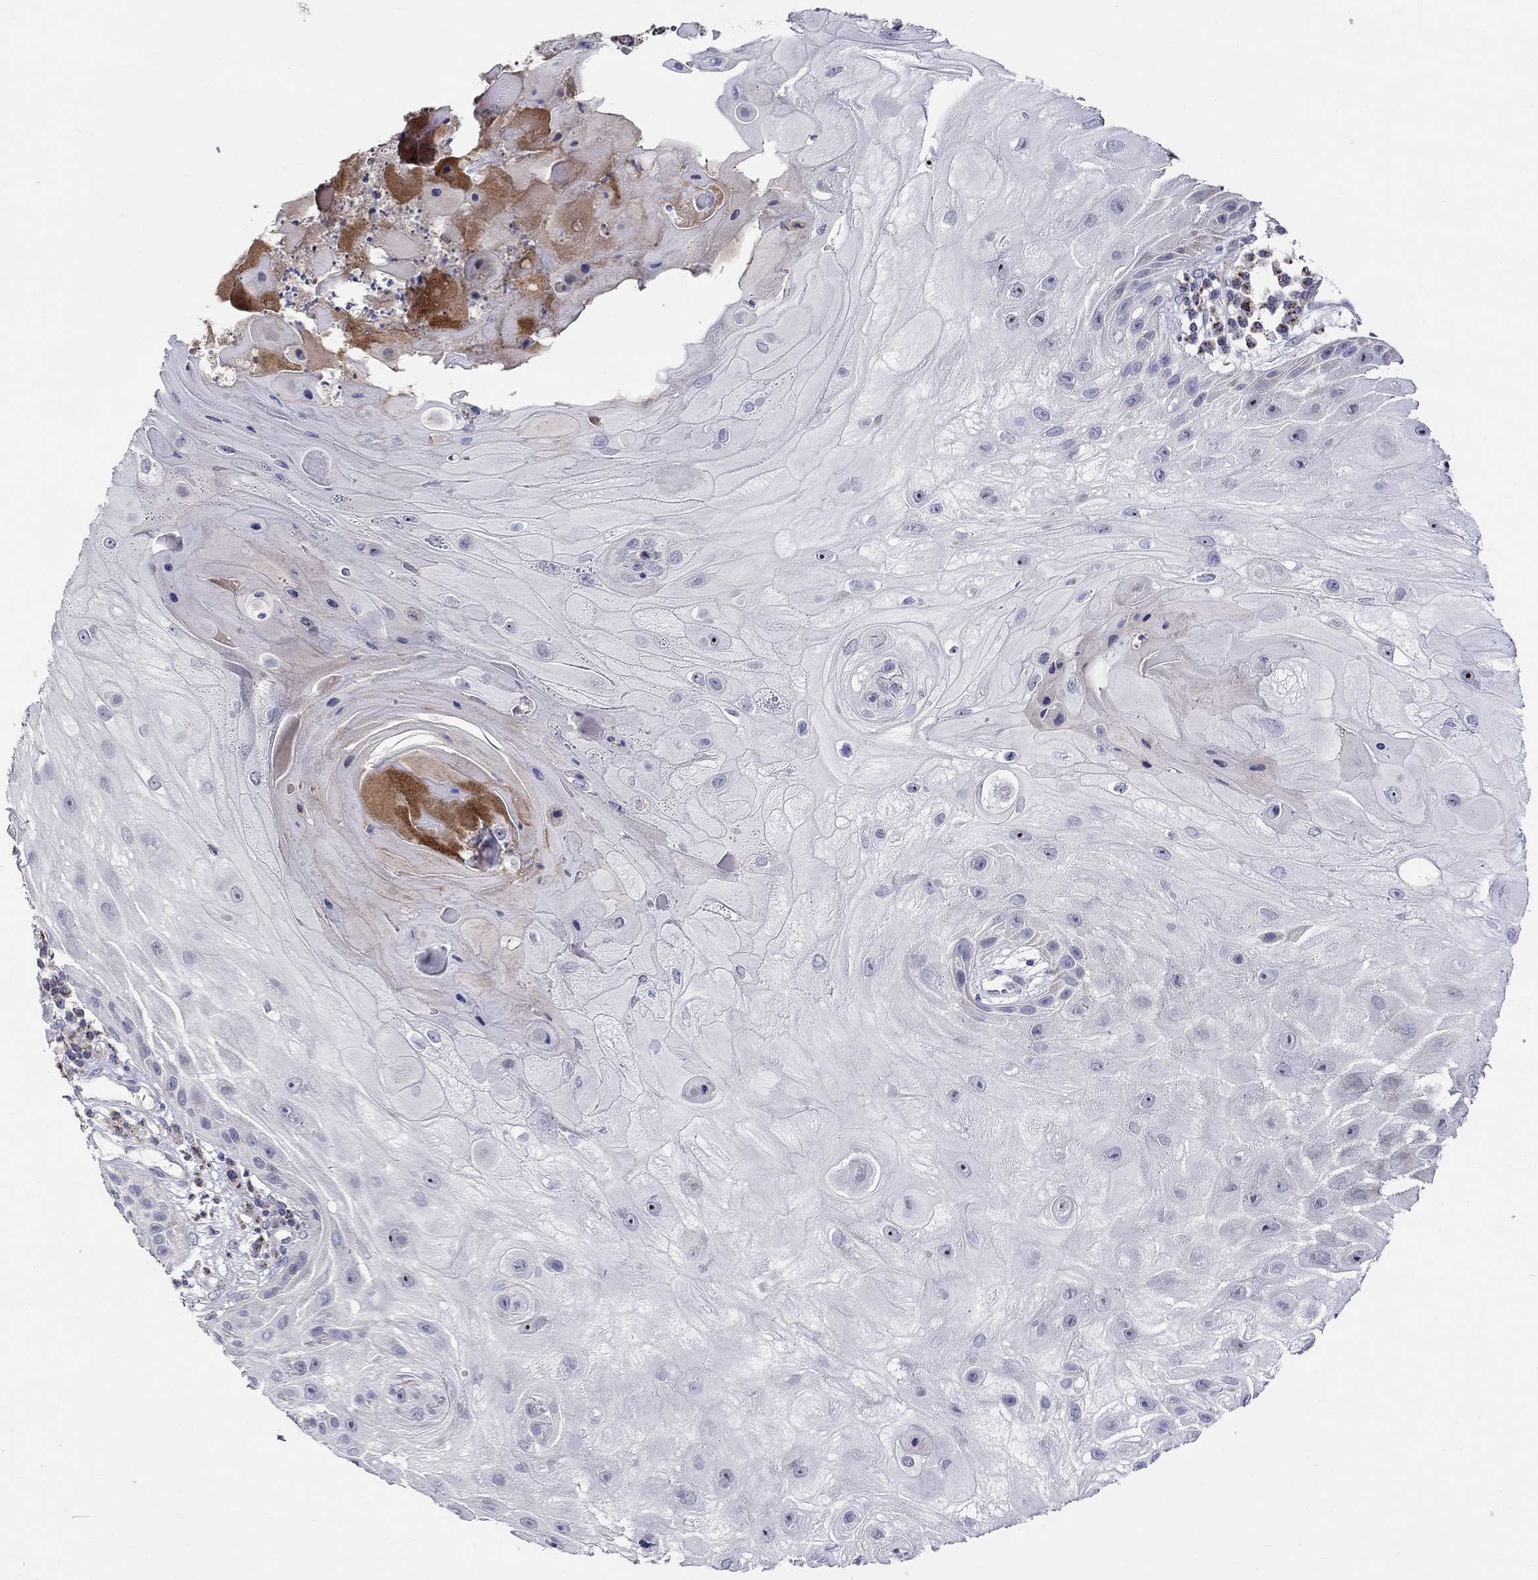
{"staining": {"intensity": "weak", "quantity": "<25%", "location": "cytoplasmic/membranous"}, "tissue": "skin cancer", "cell_type": "Tumor cells", "image_type": "cancer", "snomed": [{"axis": "morphology", "description": "Normal tissue, NOS"}, {"axis": "morphology", "description": "Squamous cell carcinoma, NOS"}, {"axis": "topography", "description": "Skin"}], "caption": "The immunohistochemistry (IHC) micrograph has no significant staining in tumor cells of skin cancer (squamous cell carcinoma) tissue.", "gene": "HMX2", "patient": {"sex": "male", "age": 79}}